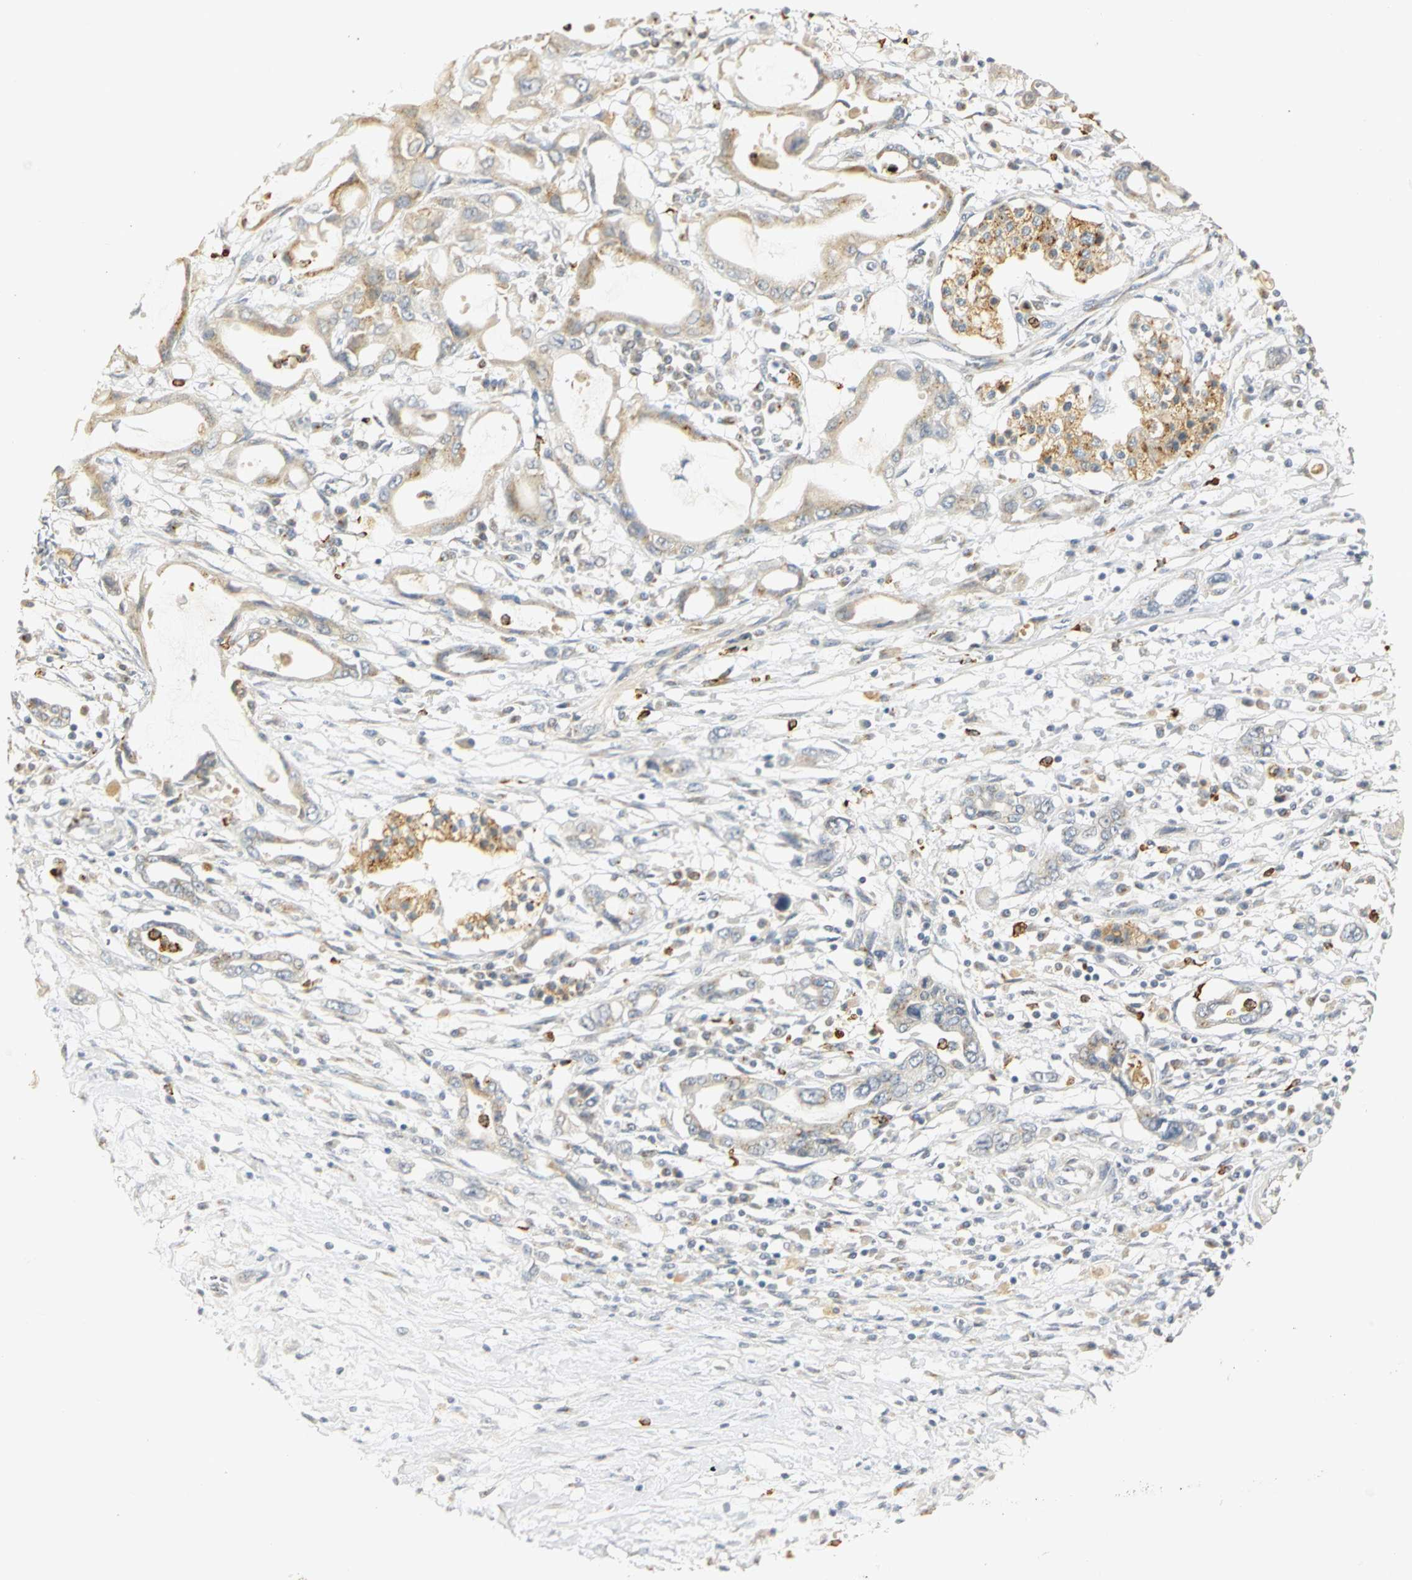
{"staining": {"intensity": "weak", "quantity": "<25%", "location": "cytoplasmic/membranous"}, "tissue": "pancreatic cancer", "cell_type": "Tumor cells", "image_type": "cancer", "snomed": [{"axis": "morphology", "description": "Adenocarcinoma, NOS"}, {"axis": "topography", "description": "Pancreas"}], "caption": "Protein analysis of pancreatic cancer (adenocarcinoma) reveals no significant positivity in tumor cells.", "gene": "TM9SF2", "patient": {"sex": "female", "age": 57}}